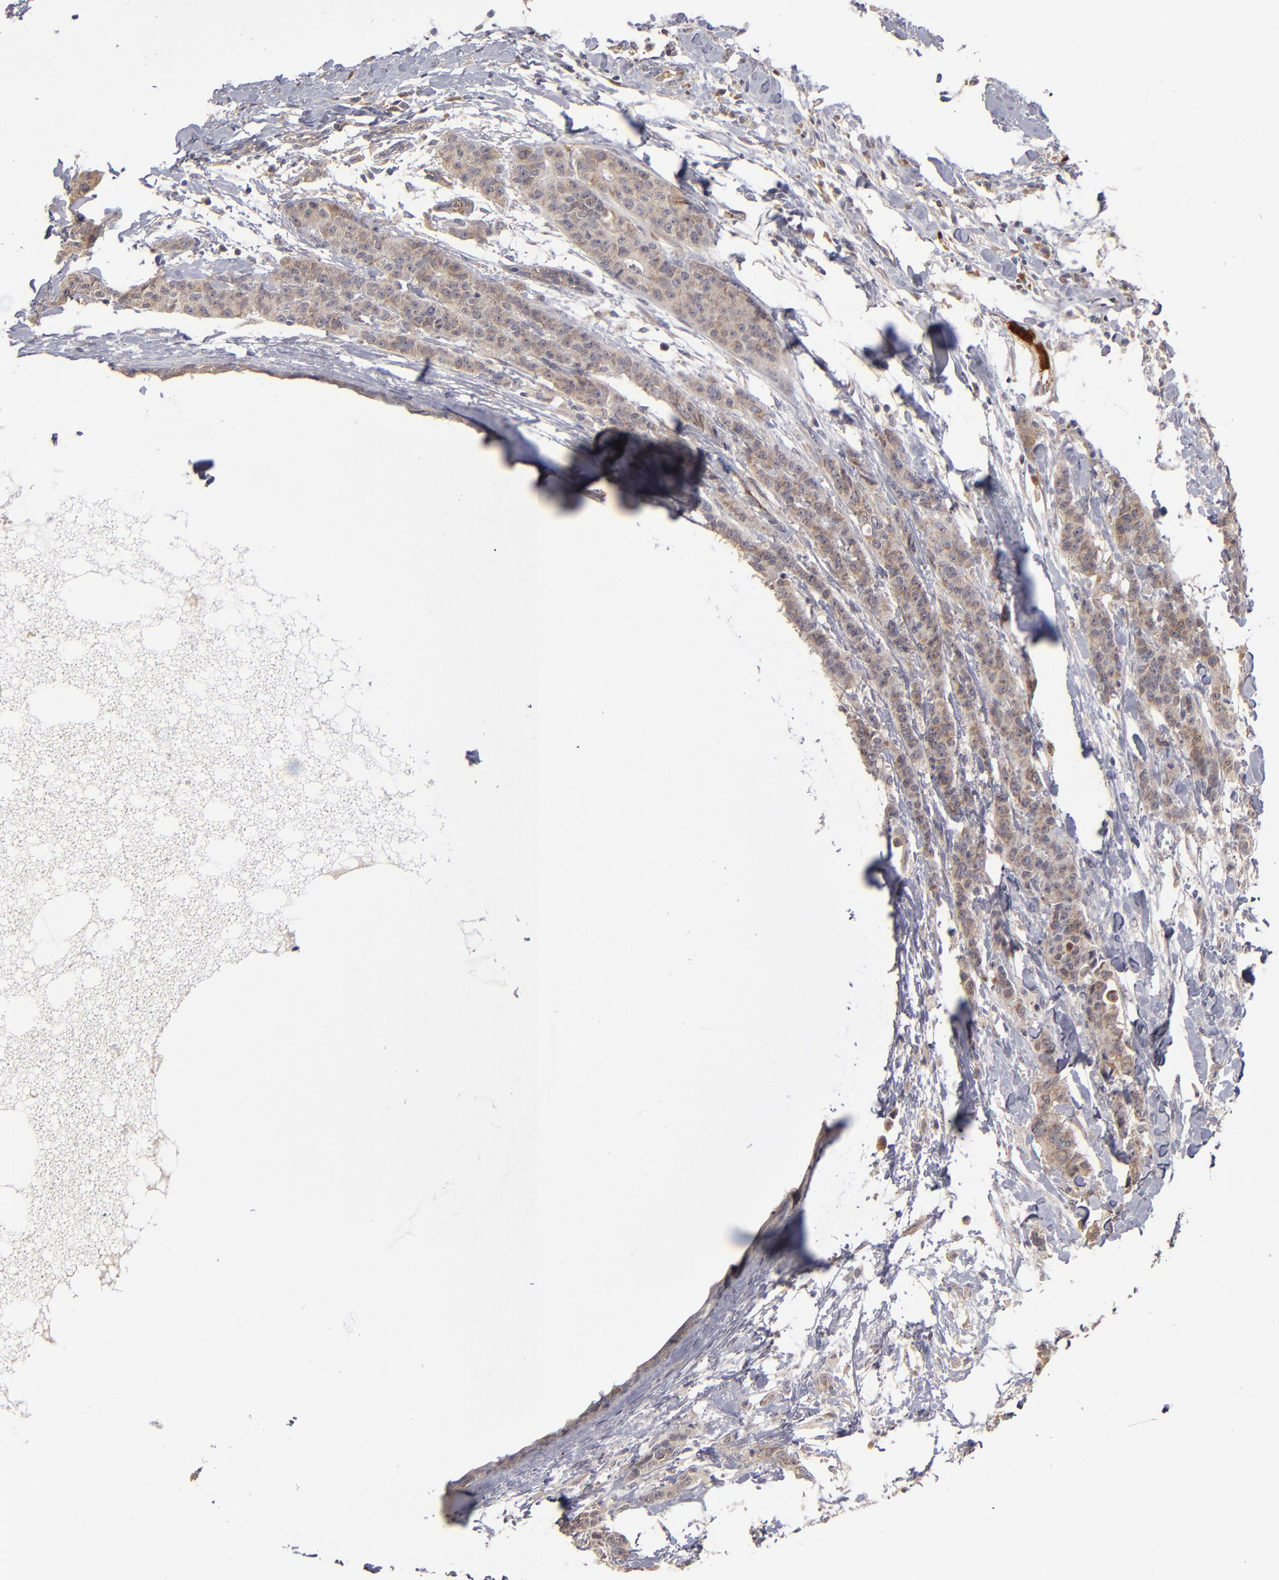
{"staining": {"intensity": "weak", "quantity": ">75%", "location": "cytoplasmic/membranous"}, "tissue": "breast cancer", "cell_type": "Tumor cells", "image_type": "cancer", "snomed": [{"axis": "morphology", "description": "Duct carcinoma"}, {"axis": "topography", "description": "Breast"}], "caption": "An IHC image of tumor tissue is shown. Protein staining in brown highlights weak cytoplasmic/membranous positivity in breast cancer within tumor cells.", "gene": "EXD2", "patient": {"sex": "female", "age": 40}}